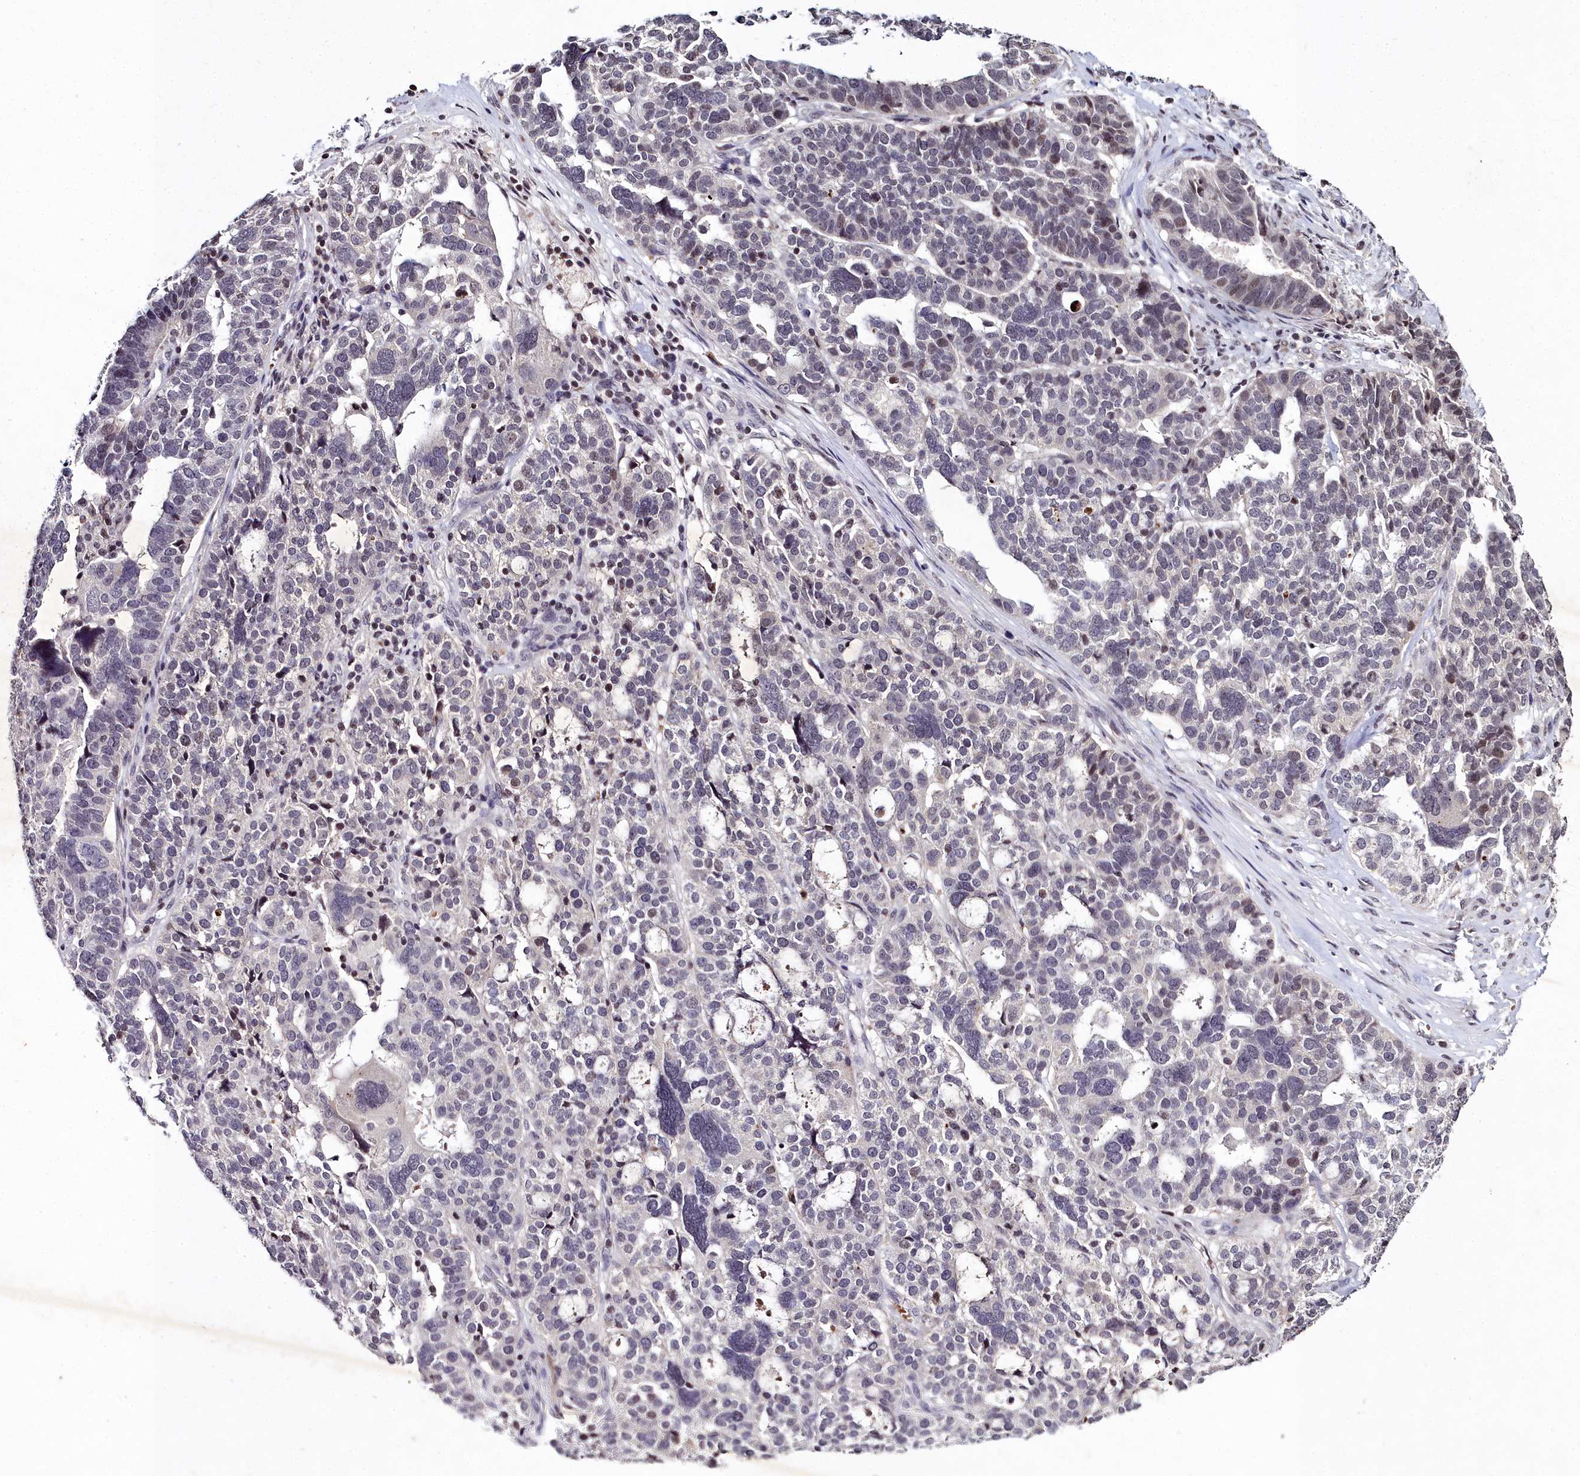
{"staining": {"intensity": "weak", "quantity": "<25%", "location": "nuclear"}, "tissue": "ovarian cancer", "cell_type": "Tumor cells", "image_type": "cancer", "snomed": [{"axis": "morphology", "description": "Cystadenocarcinoma, serous, NOS"}, {"axis": "topography", "description": "Ovary"}], "caption": "The immunohistochemistry histopathology image has no significant positivity in tumor cells of ovarian cancer tissue.", "gene": "FZD4", "patient": {"sex": "female", "age": 59}}